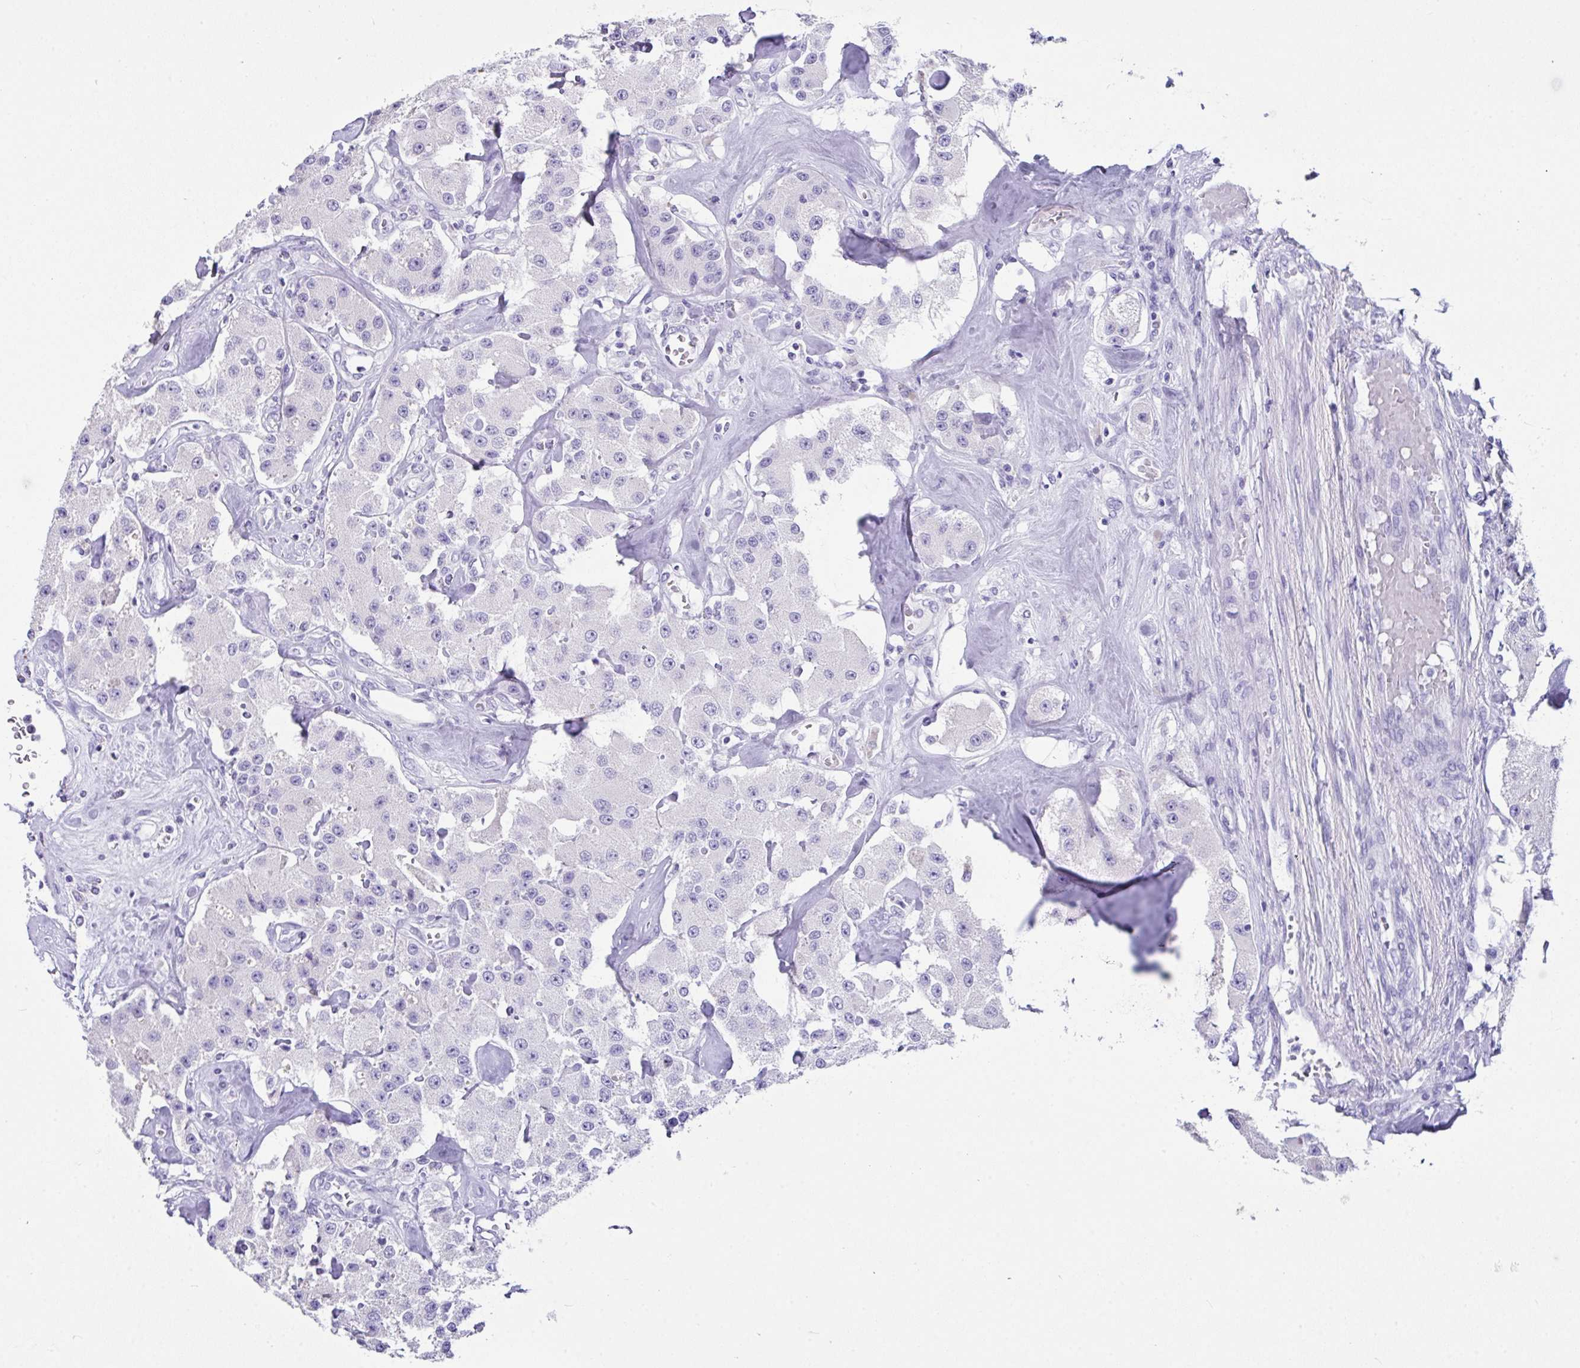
{"staining": {"intensity": "negative", "quantity": "none", "location": "none"}, "tissue": "carcinoid", "cell_type": "Tumor cells", "image_type": "cancer", "snomed": [{"axis": "morphology", "description": "Carcinoid, malignant, NOS"}, {"axis": "topography", "description": "Pancreas"}], "caption": "High magnification brightfield microscopy of carcinoid (malignant) stained with DAB (brown) and counterstained with hematoxylin (blue): tumor cells show no significant positivity.", "gene": "LGALS4", "patient": {"sex": "male", "age": 41}}